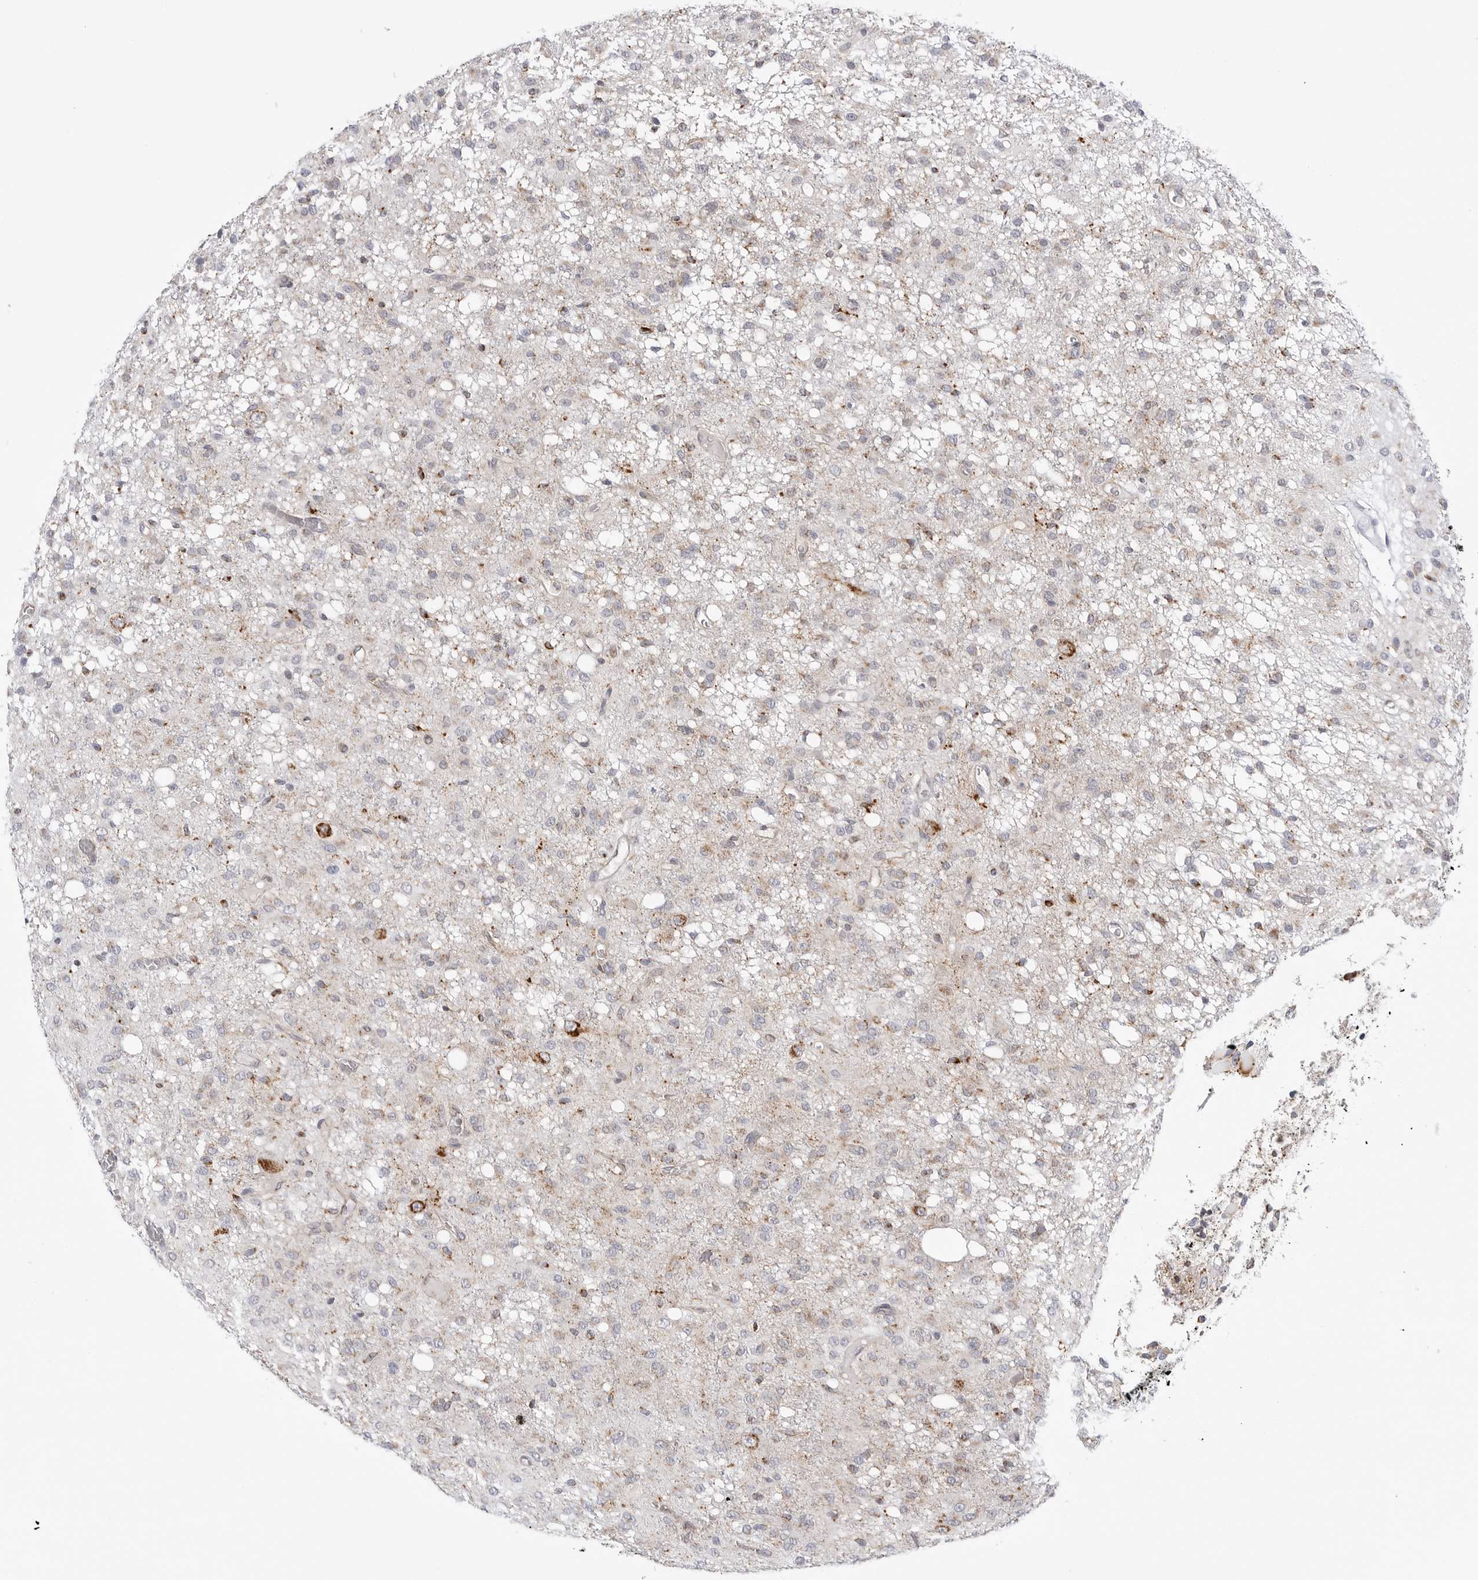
{"staining": {"intensity": "negative", "quantity": "none", "location": "none"}, "tissue": "glioma", "cell_type": "Tumor cells", "image_type": "cancer", "snomed": [{"axis": "morphology", "description": "Glioma, malignant, High grade"}, {"axis": "topography", "description": "Brain"}], "caption": "IHC photomicrograph of human high-grade glioma (malignant) stained for a protein (brown), which reveals no staining in tumor cells.", "gene": "ATP5IF1", "patient": {"sex": "female", "age": 59}}